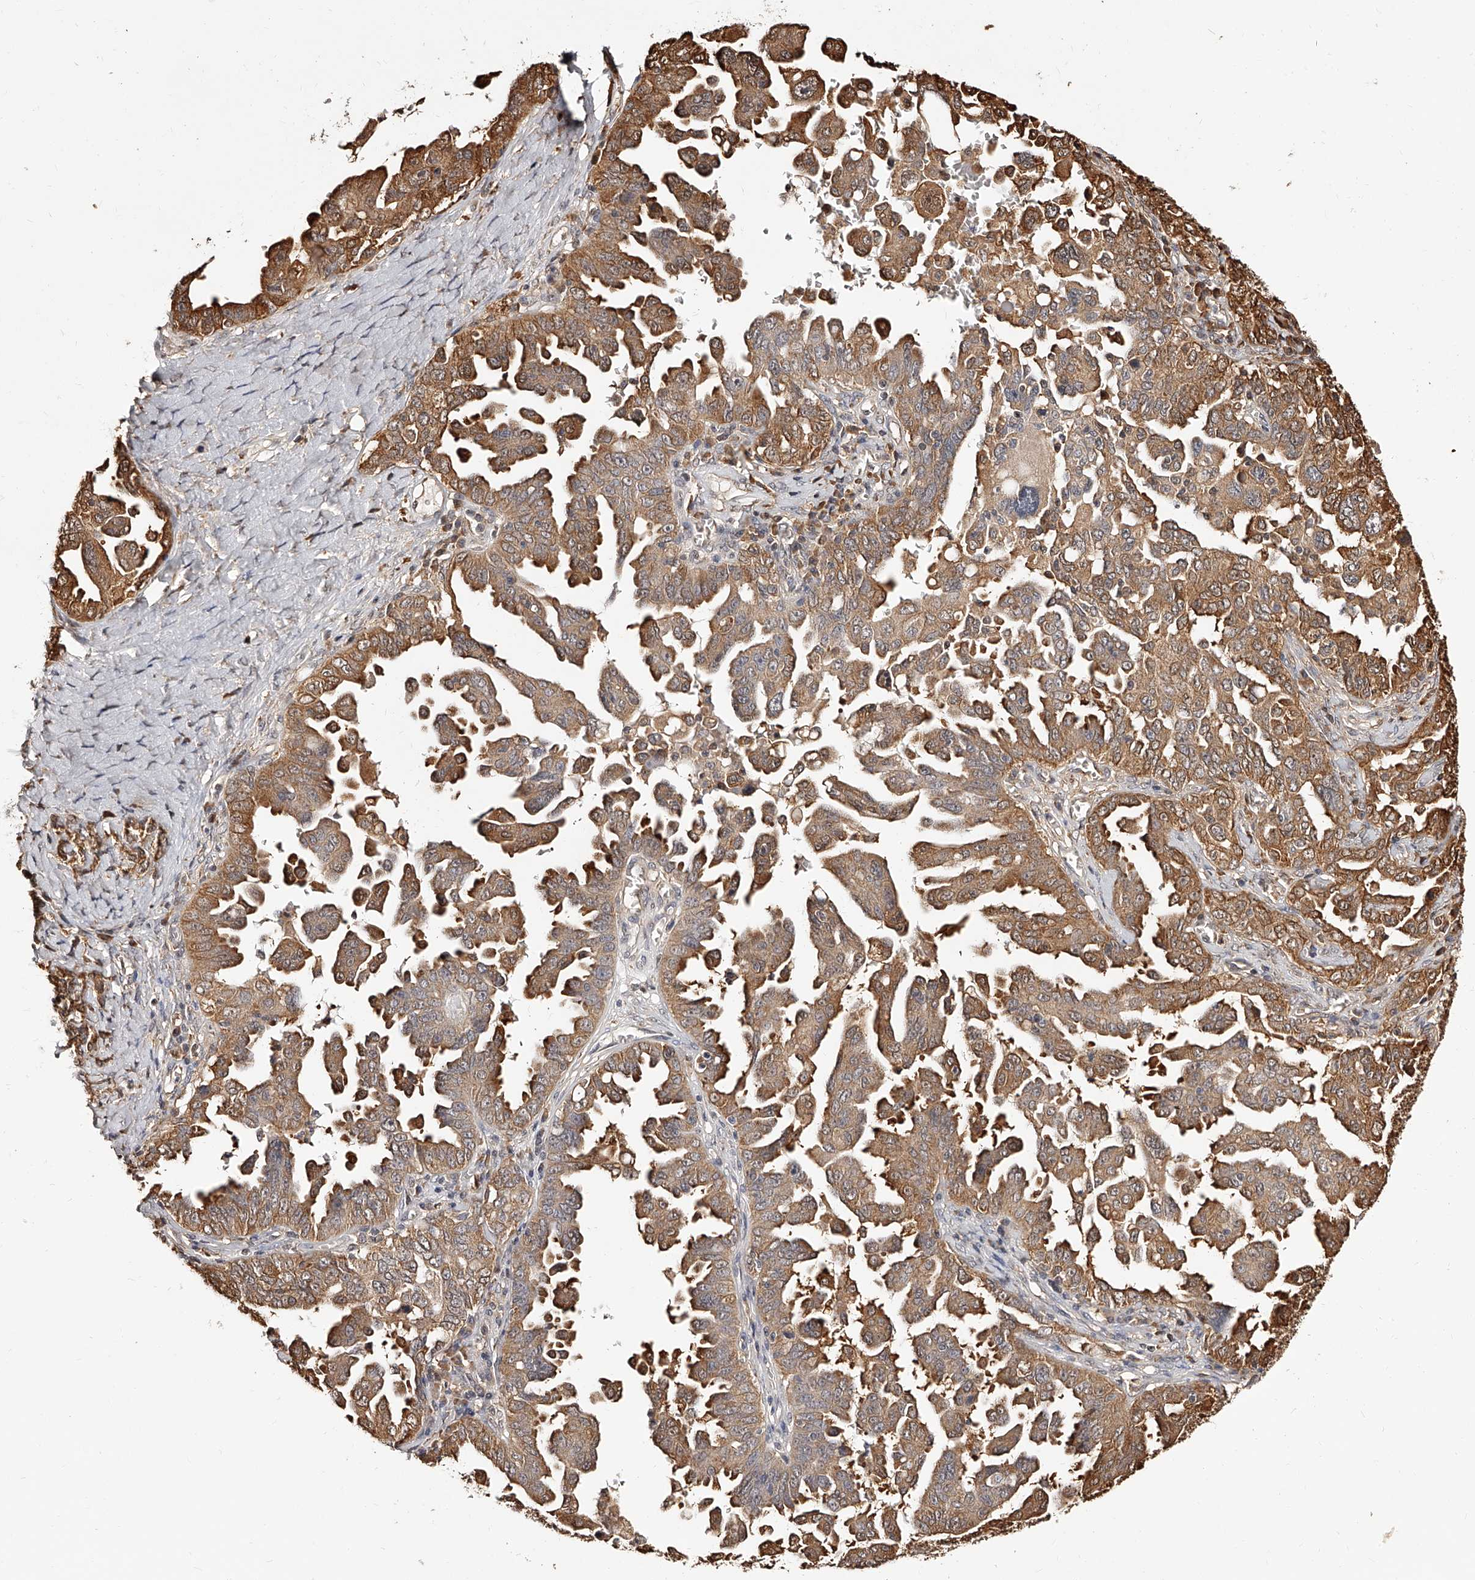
{"staining": {"intensity": "moderate", "quantity": ">75%", "location": "cytoplasmic/membranous"}, "tissue": "ovarian cancer", "cell_type": "Tumor cells", "image_type": "cancer", "snomed": [{"axis": "morphology", "description": "Carcinoma, endometroid"}, {"axis": "topography", "description": "Ovary"}], "caption": "Human ovarian cancer (endometroid carcinoma) stained with a protein marker exhibits moderate staining in tumor cells.", "gene": "ZNF582", "patient": {"sex": "female", "age": 62}}